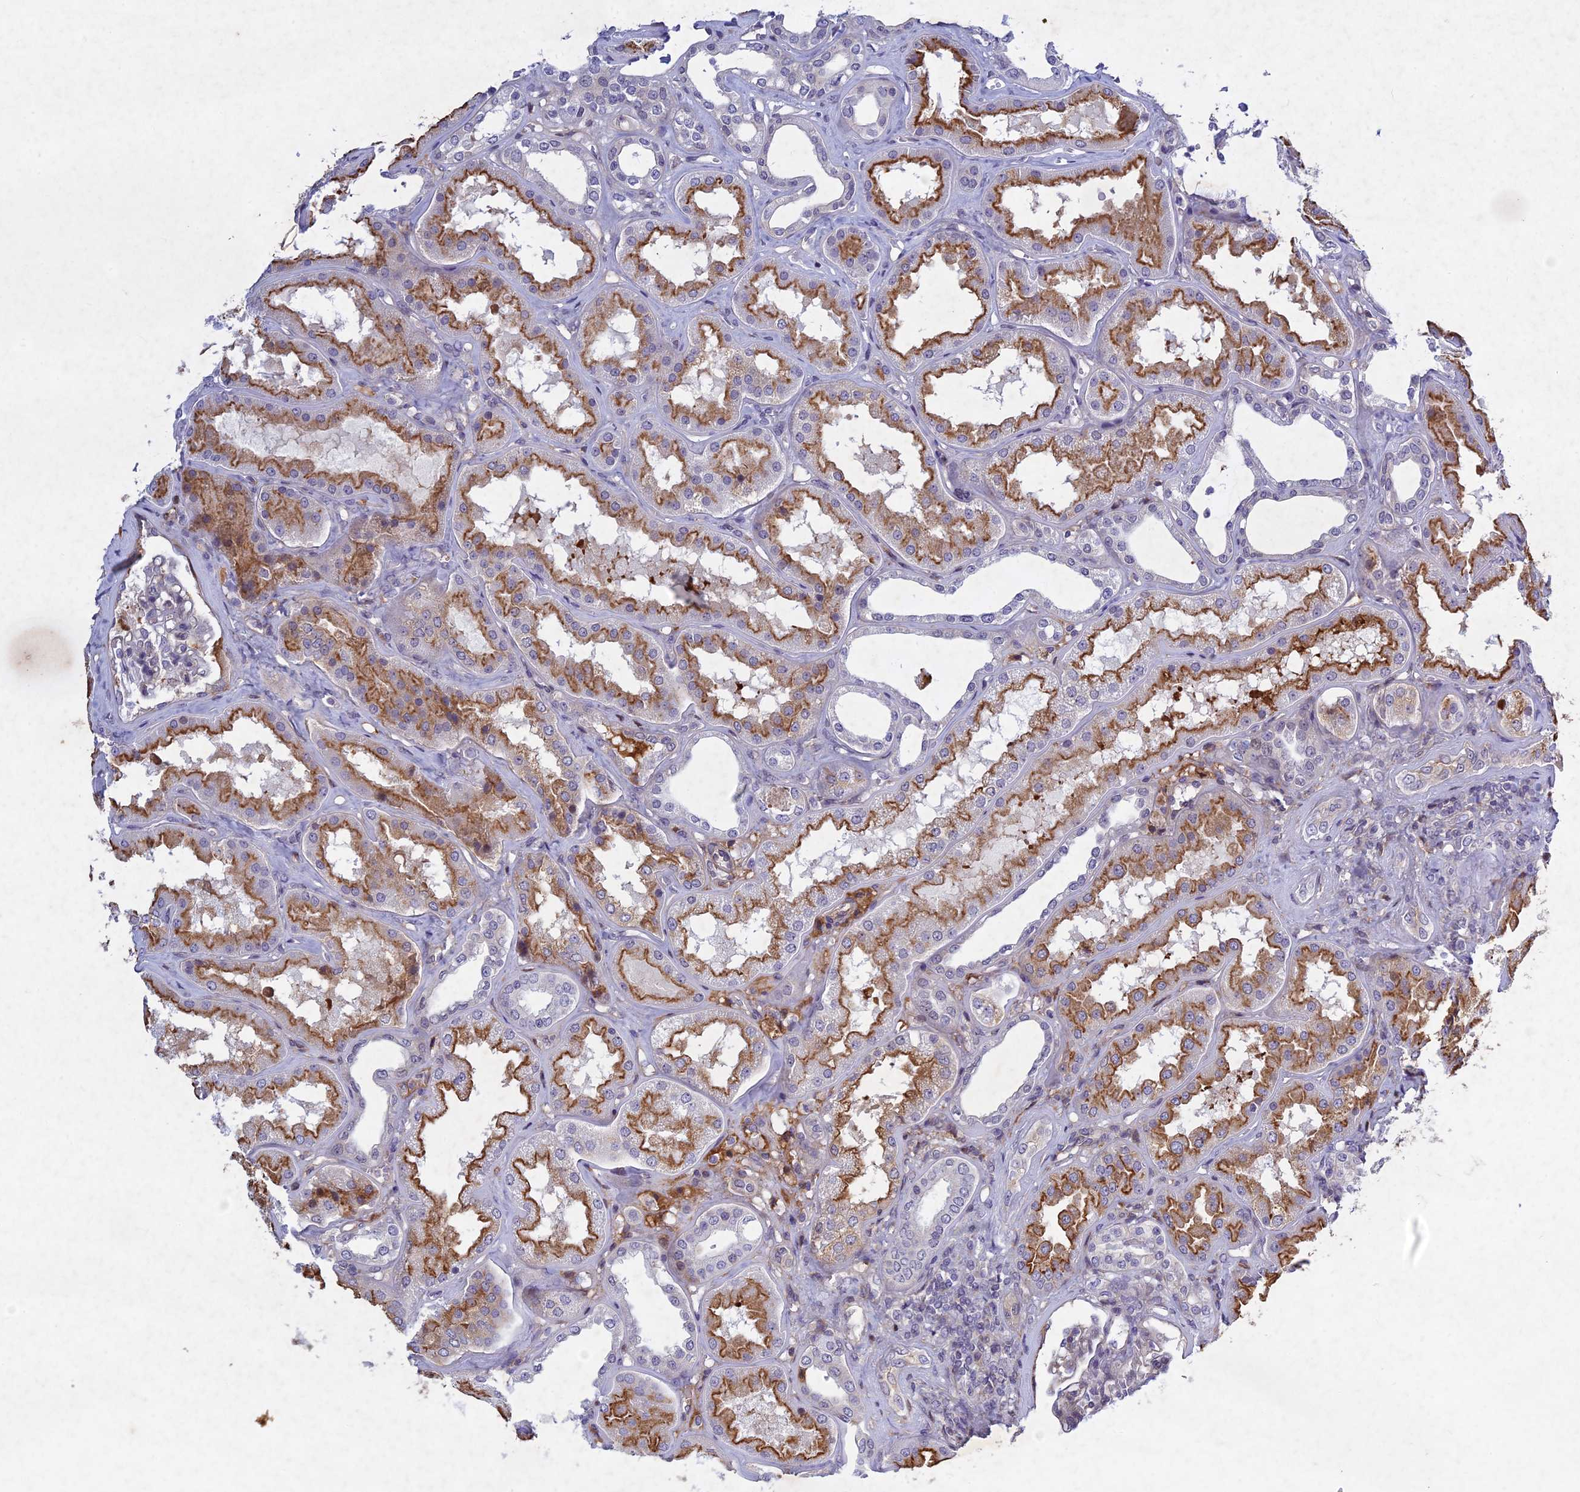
{"staining": {"intensity": "negative", "quantity": "none", "location": "none"}, "tissue": "kidney", "cell_type": "Cells in glomeruli", "image_type": "normal", "snomed": [{"axis": "morphology", "description": "Normal tissue, NOS"}, {"axis": "topography", "description": "Kidney"}], "caption": "Kidney stained for a protein using IHC shows no staining cells in glomeruli.", "gene": "PTHLH", "patient": {"sex": "female", "age": 56}}